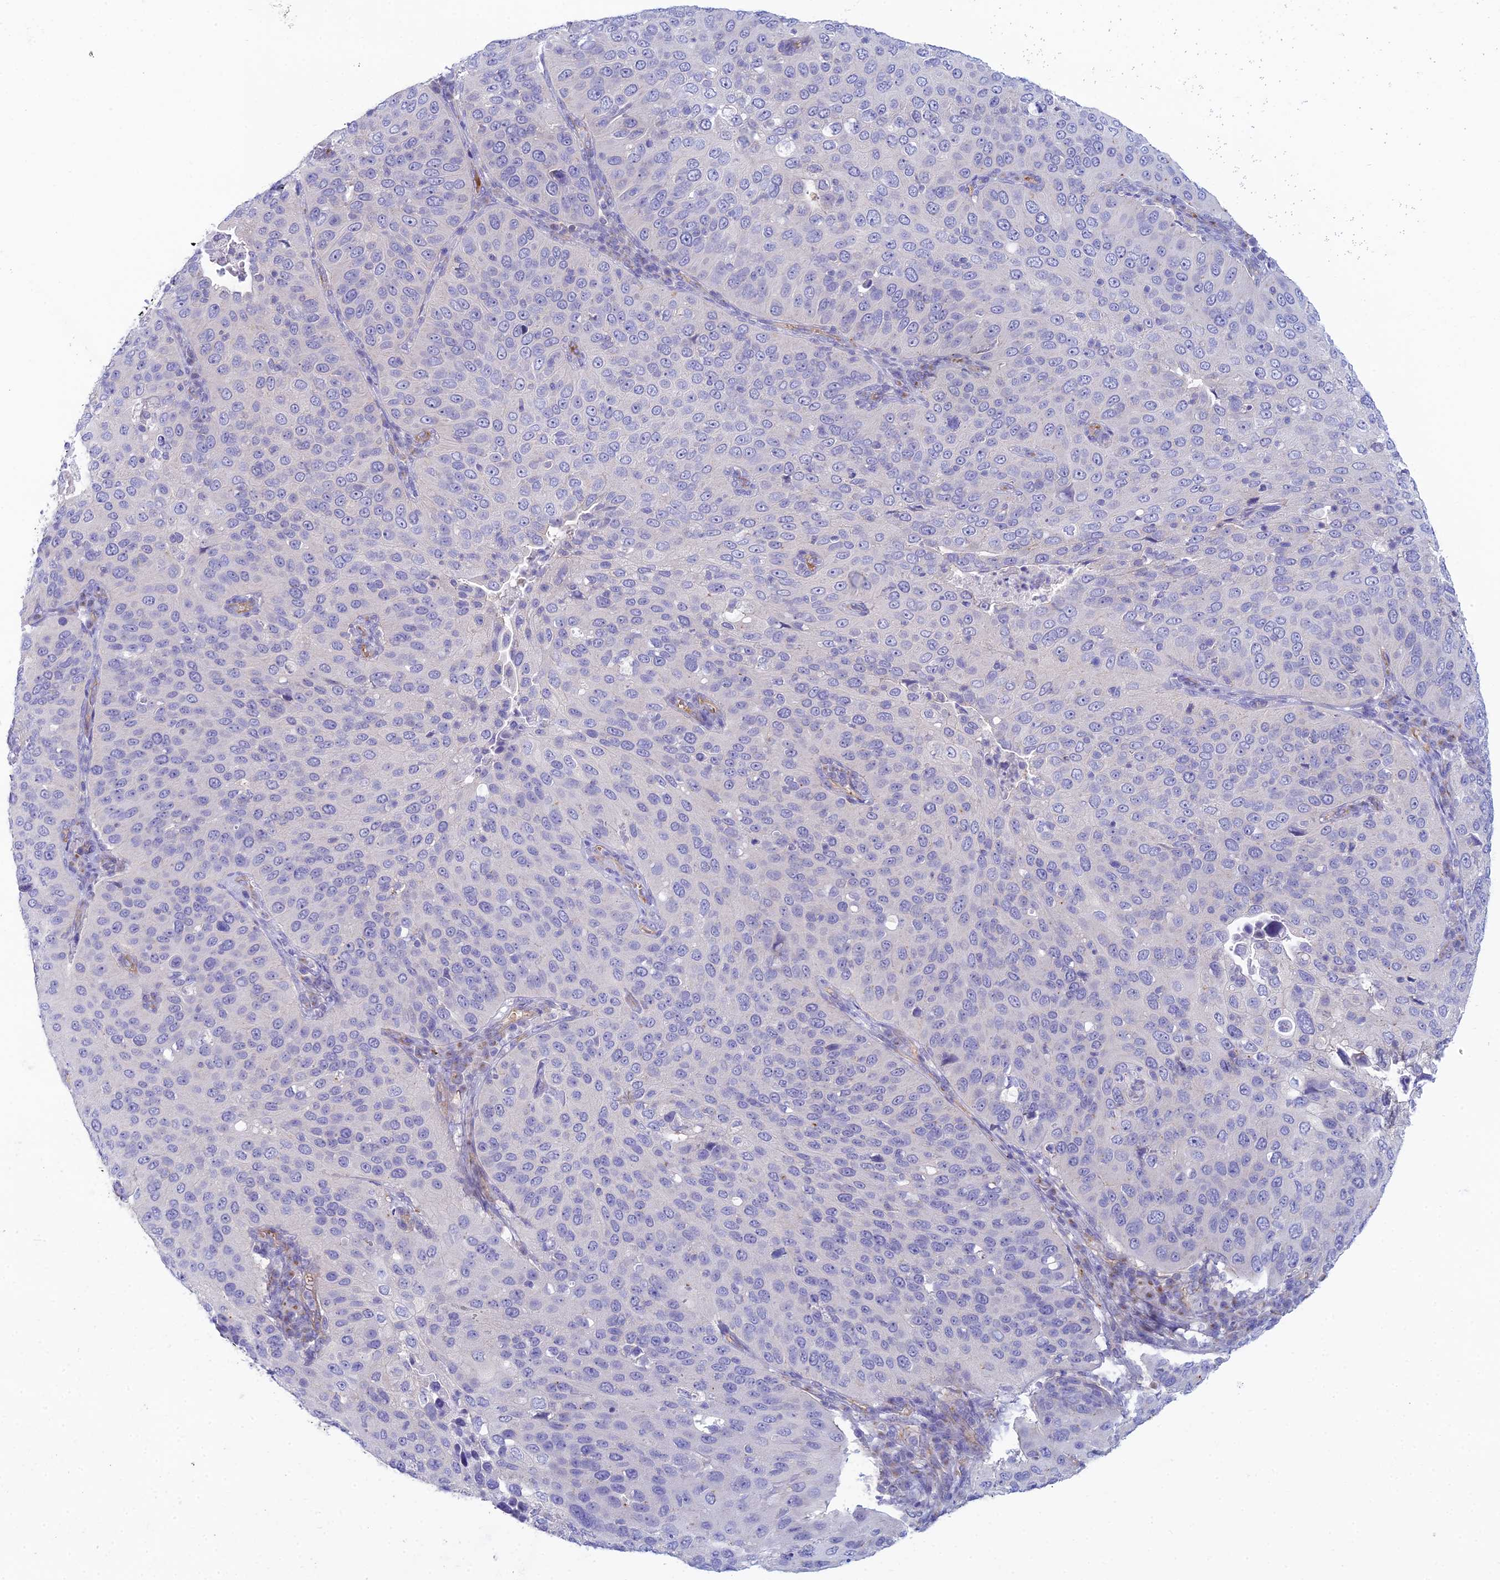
{"staining": {"intensity": "negative", "quantity": "none", "location": "none"}, "tissue": "cervical cancer", "cell_type": "Tumor cells", "image_type": "cancer", "snomed": [{"axis": "morphology", "description": "Squamous cell carcinoma, NOS"}, {"axis": "topography", "description": "Cervix"}], "caption": "Protein analysis of squamous cell carcinoma (cervical) displays no significant positivity in tumor cells.", "gene": "ZNF564", "patient": {"sex": "female", "age": 36}}